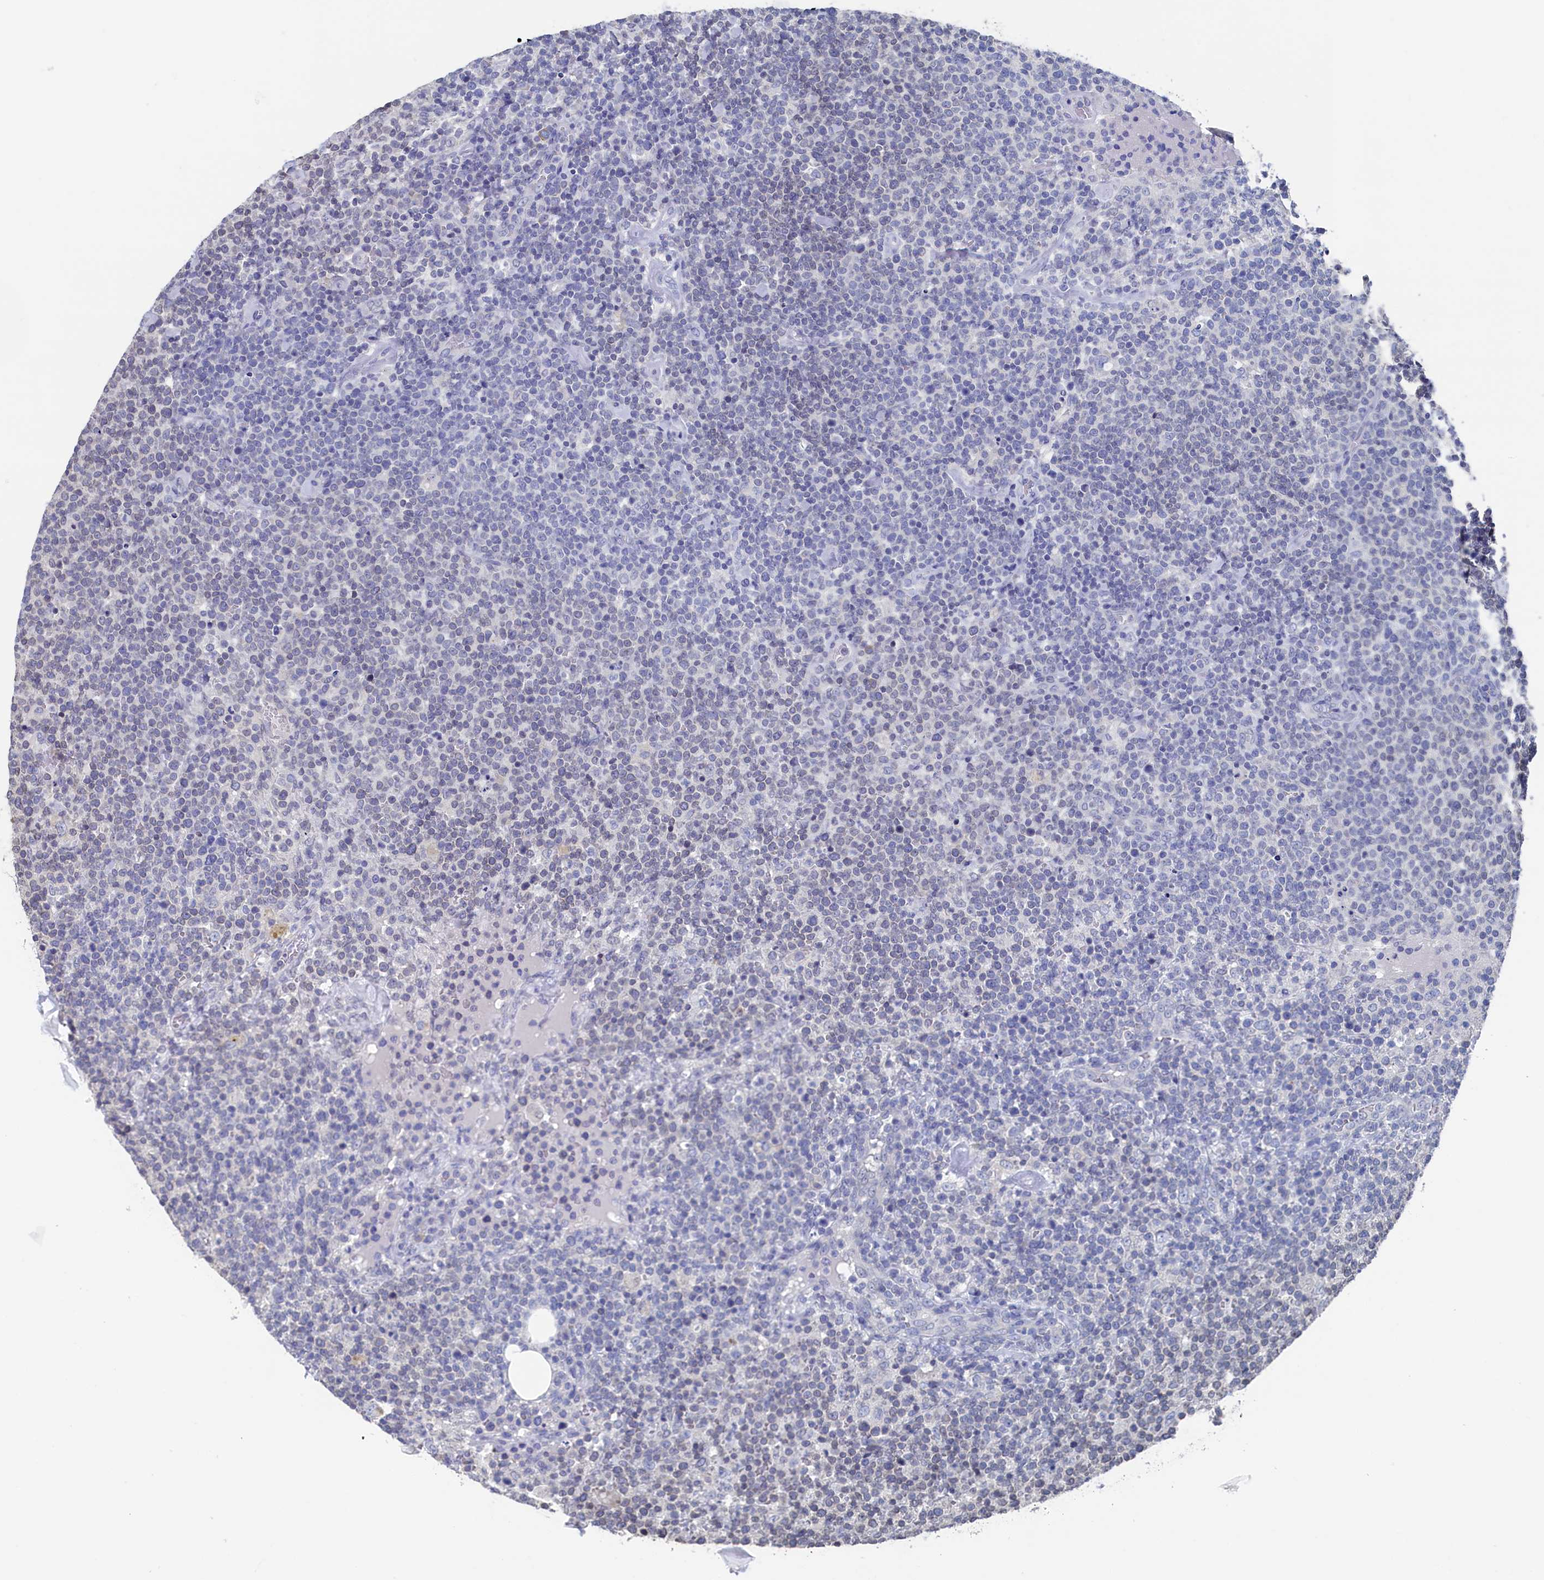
{"staining": {"intensity": "negative", "quantity": "none", "location": "none"}, "tissue": "lymphoma", "cell_type": "Tumor cells", "image_type": "cancer", "snomed": [{"axis": "morphology", "description": "Malignant lymphoma, non-Hodgkin's type, High grade"}, {"axis": "topography", "description": "Lymph node"}], "caption": "This micrograph is of malignant lymphoma, non-Hodgkin's type (high-grade) stained with immunohistochemistry to label a protein in brown with the nuclei are counter-stained blue. There is no positivity in tumor cells.", "gene": "C11orf54", "patient": {"sex": "male", "age": 61}}